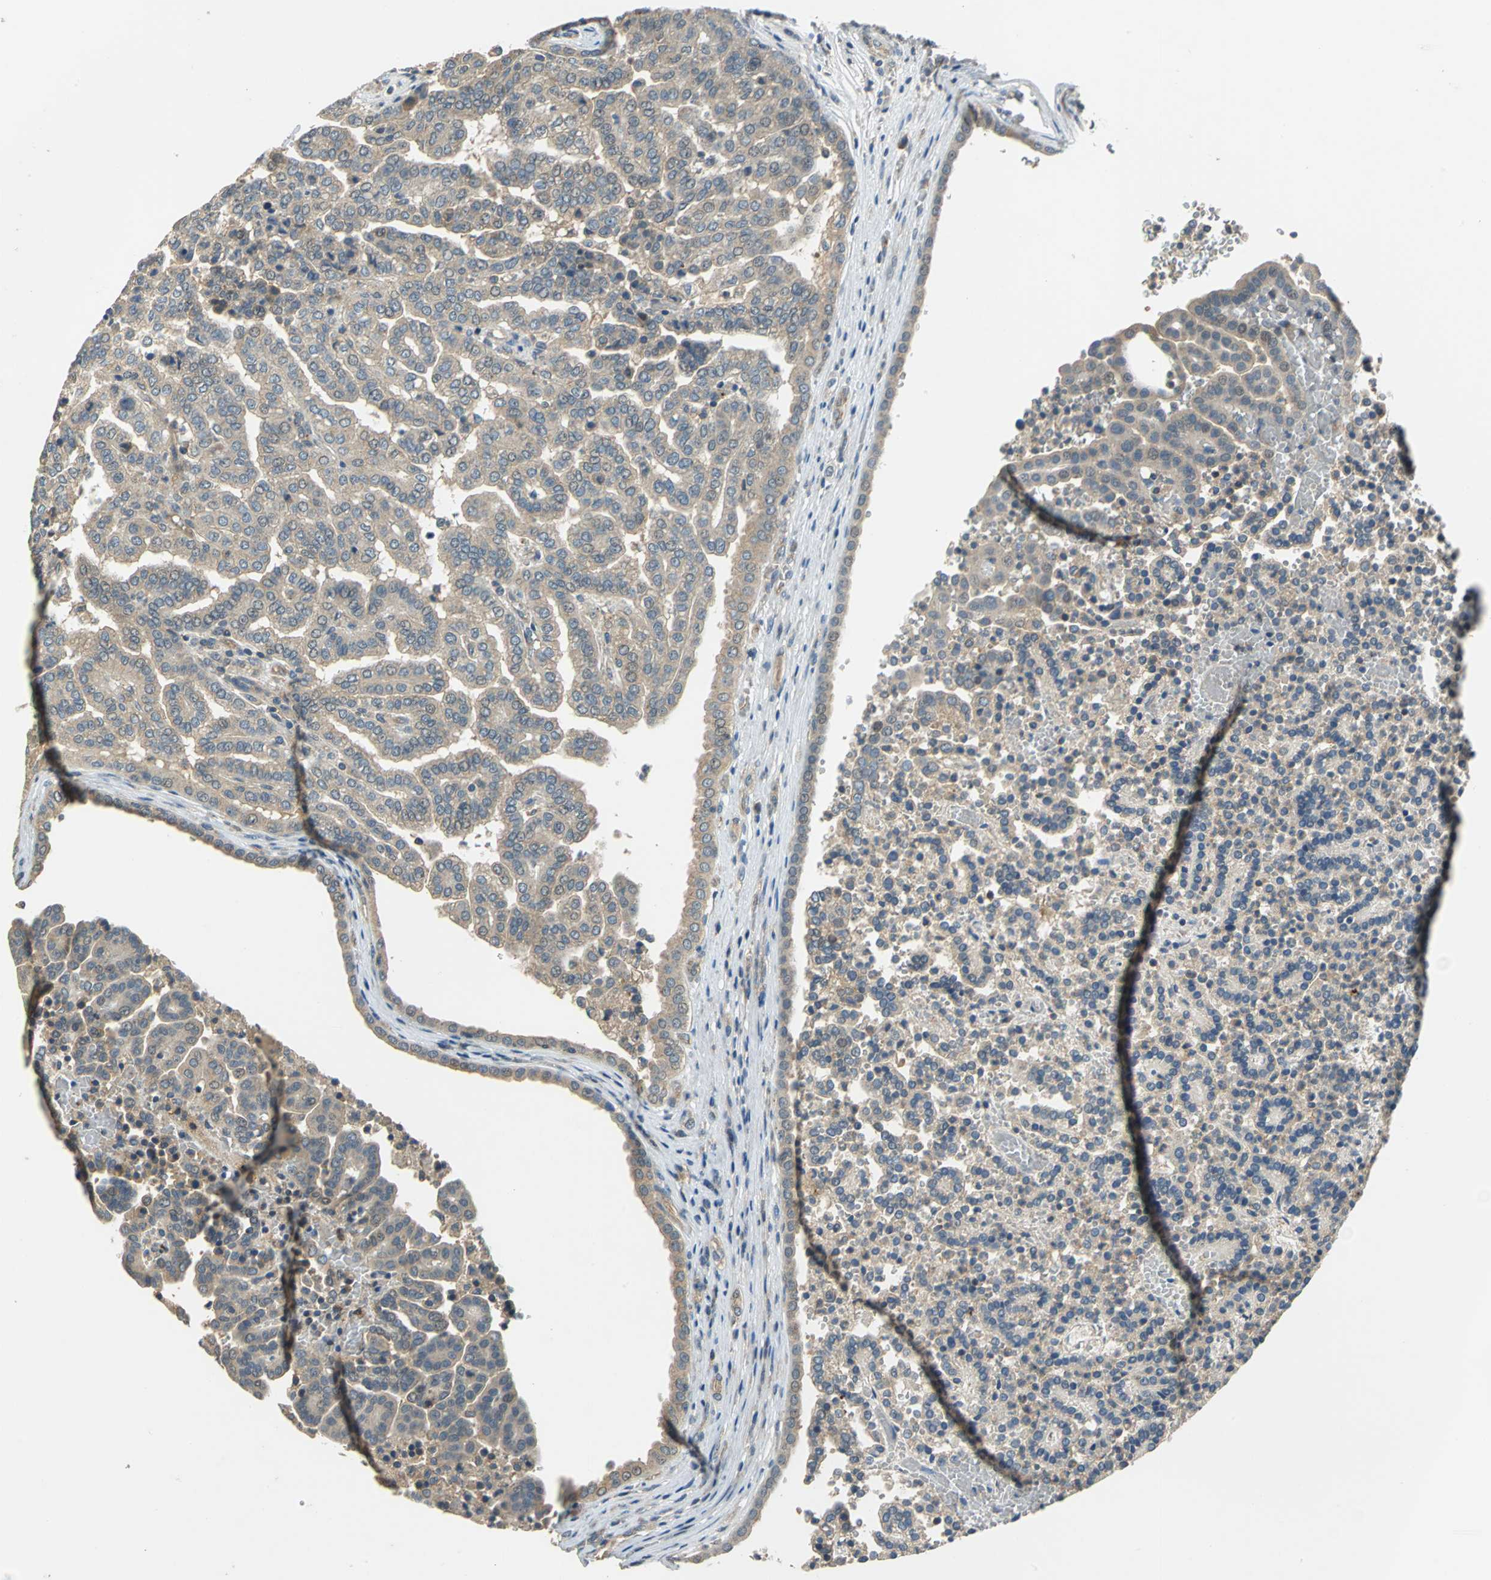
{"staining": {"intensity": "weak", "quantity": ">75%", "location": "cytoplasmic/membranous"}, "tissue": "renal cancer", "cell_type": "Tumor cells", "image_type": "cancer", "snomed": [{"axis": "morphology", "description": "Adenocarcinoma, NOS"}, {"axis": "topography", "description": "Kidney"}], "caption": "Renal cancer (adenocarcinoma) stained with DAB IHC exhibits low levels of weak cytoplasmic/membranous positivity in approximately >75% of tumor cells. (IHC, brightfield microscopy, high magnification).", "gene": "EMCN", "patient": {"sex": "male", "age": 61}}